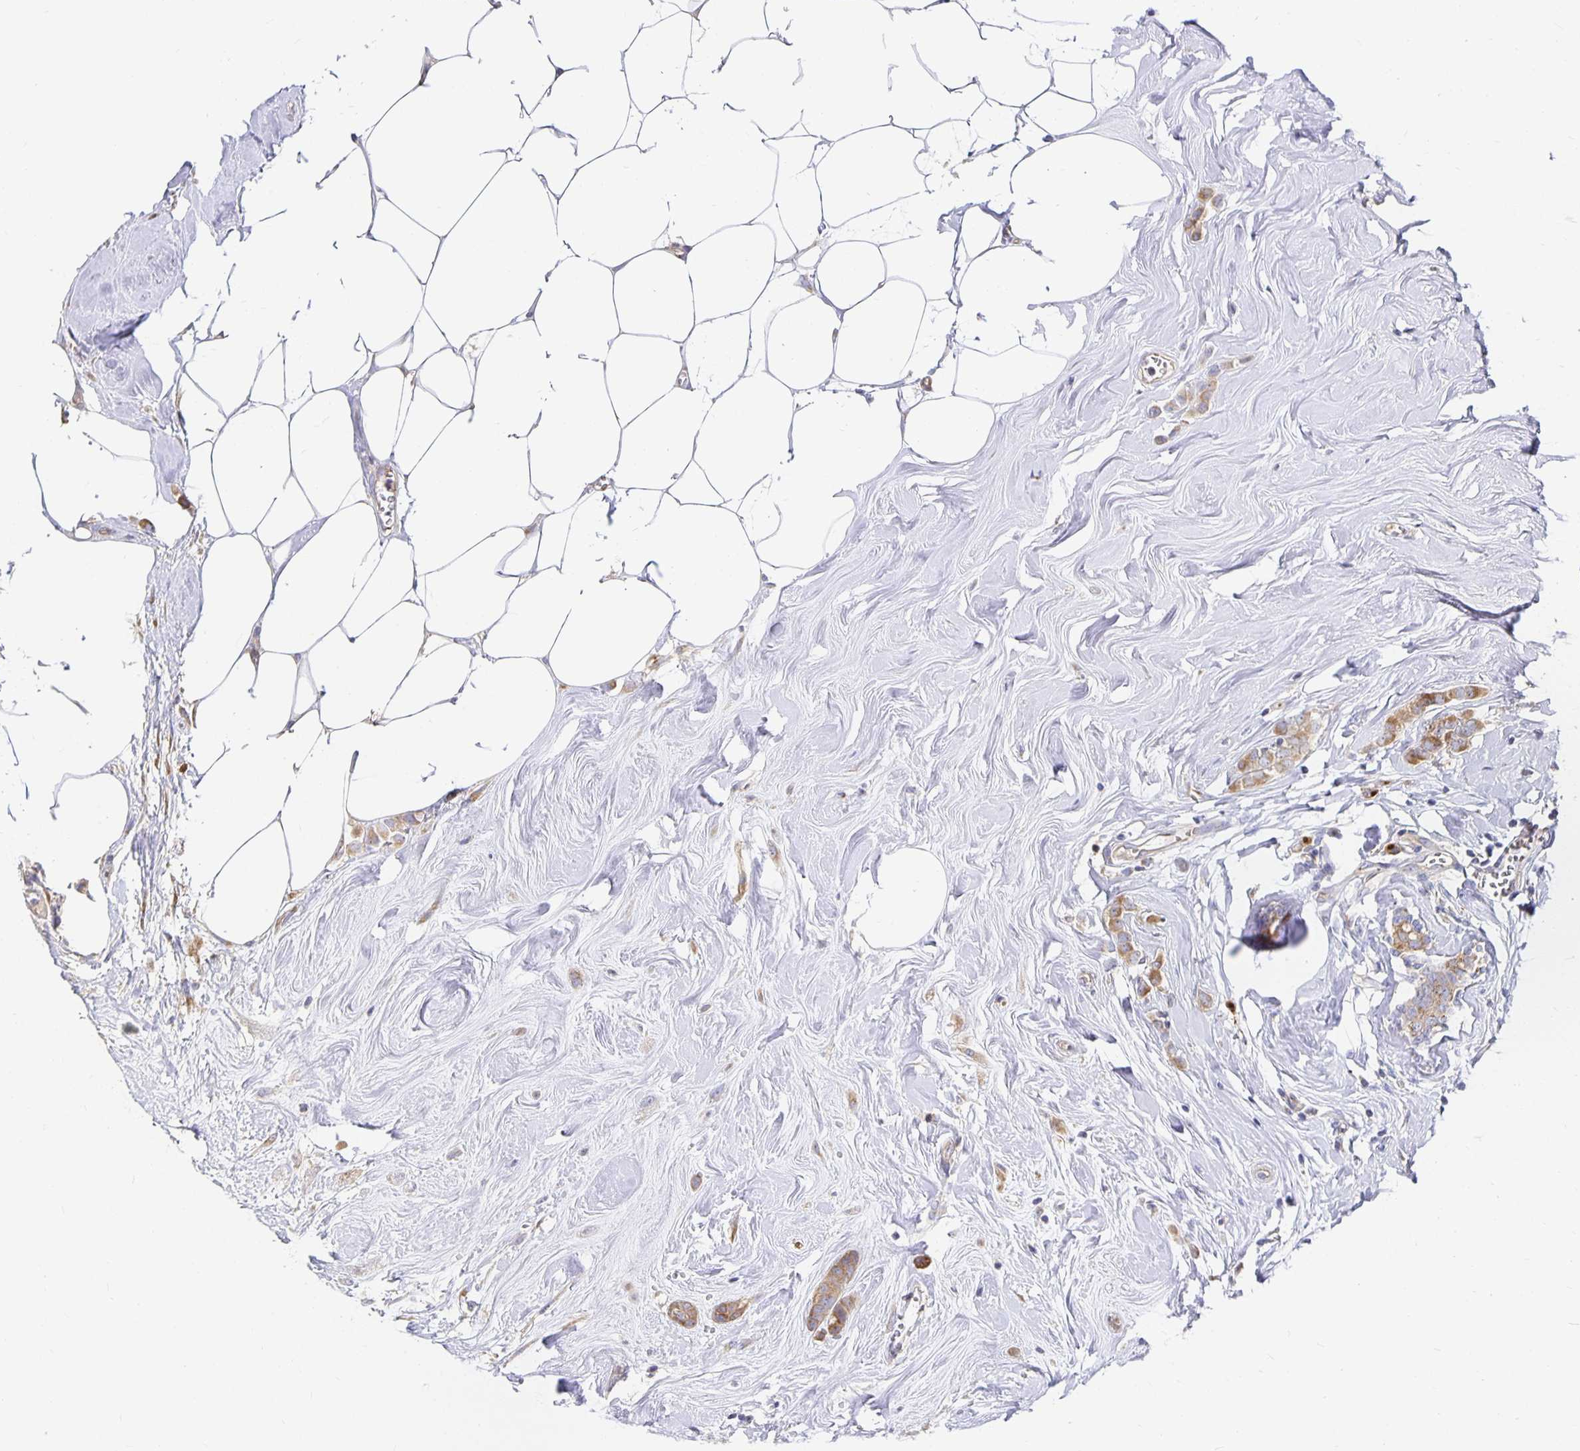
{"staining": {"intensity": "moderate", "quantity": ">75%", "location": "cytoplasmic/membranous"}, "tissue": "breast cancer", "cell_type": "Tumor cells", "image_type": "cancer", "snomed": [{"axis": "morphology", "description": "Duct carcinoma"}, {"axis": "topography", "description": "Breast"}], "caption": "There is medium levels of moderate cytoplasmic/membranous expression in tumor cells of breast cancer (infiltrating ductal carcinoma), as demonstrated by immunohistochemical staining (brown color).", "gene": "USO1", "patient": {"sex": "female", "age": 80}}